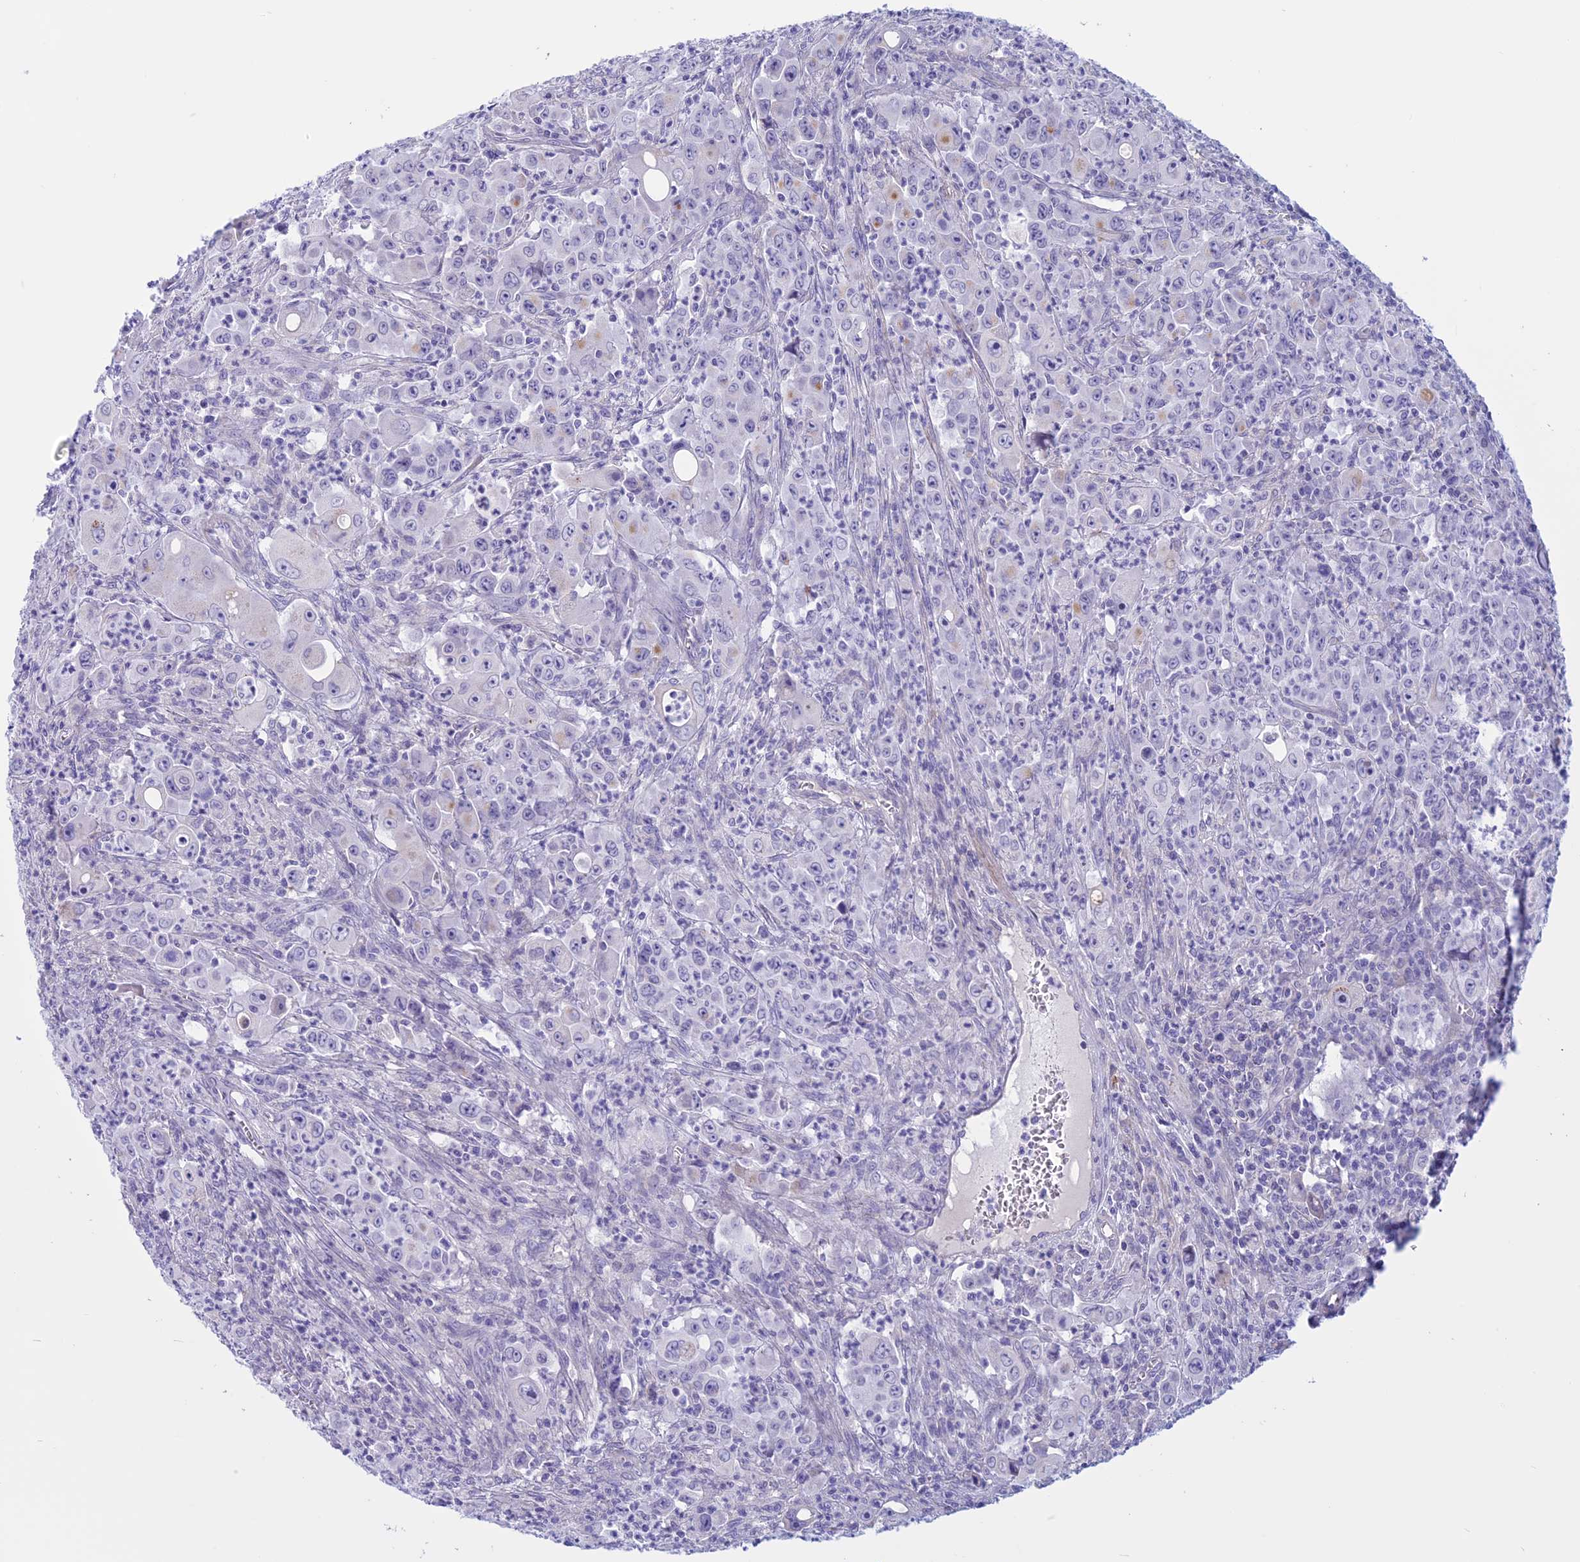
{"staining": {"intensity": "negative", "quantity": "none", "location": "none"}, "tissue": "colorectal cancer", "cell_type": "Tumor cells", "image_type": "cancer", "snomed": [{"axis": "morphology", "description": "Adenocarcinoma, NOS"}, {"axis": "topography", "description": "Colon"}], "caption": "The photomicrograph exhibits no staining of tumor cells in colorectal cancer.", "gene": "SPHKAP", "patient": {"sex": "male", "age": 51}}